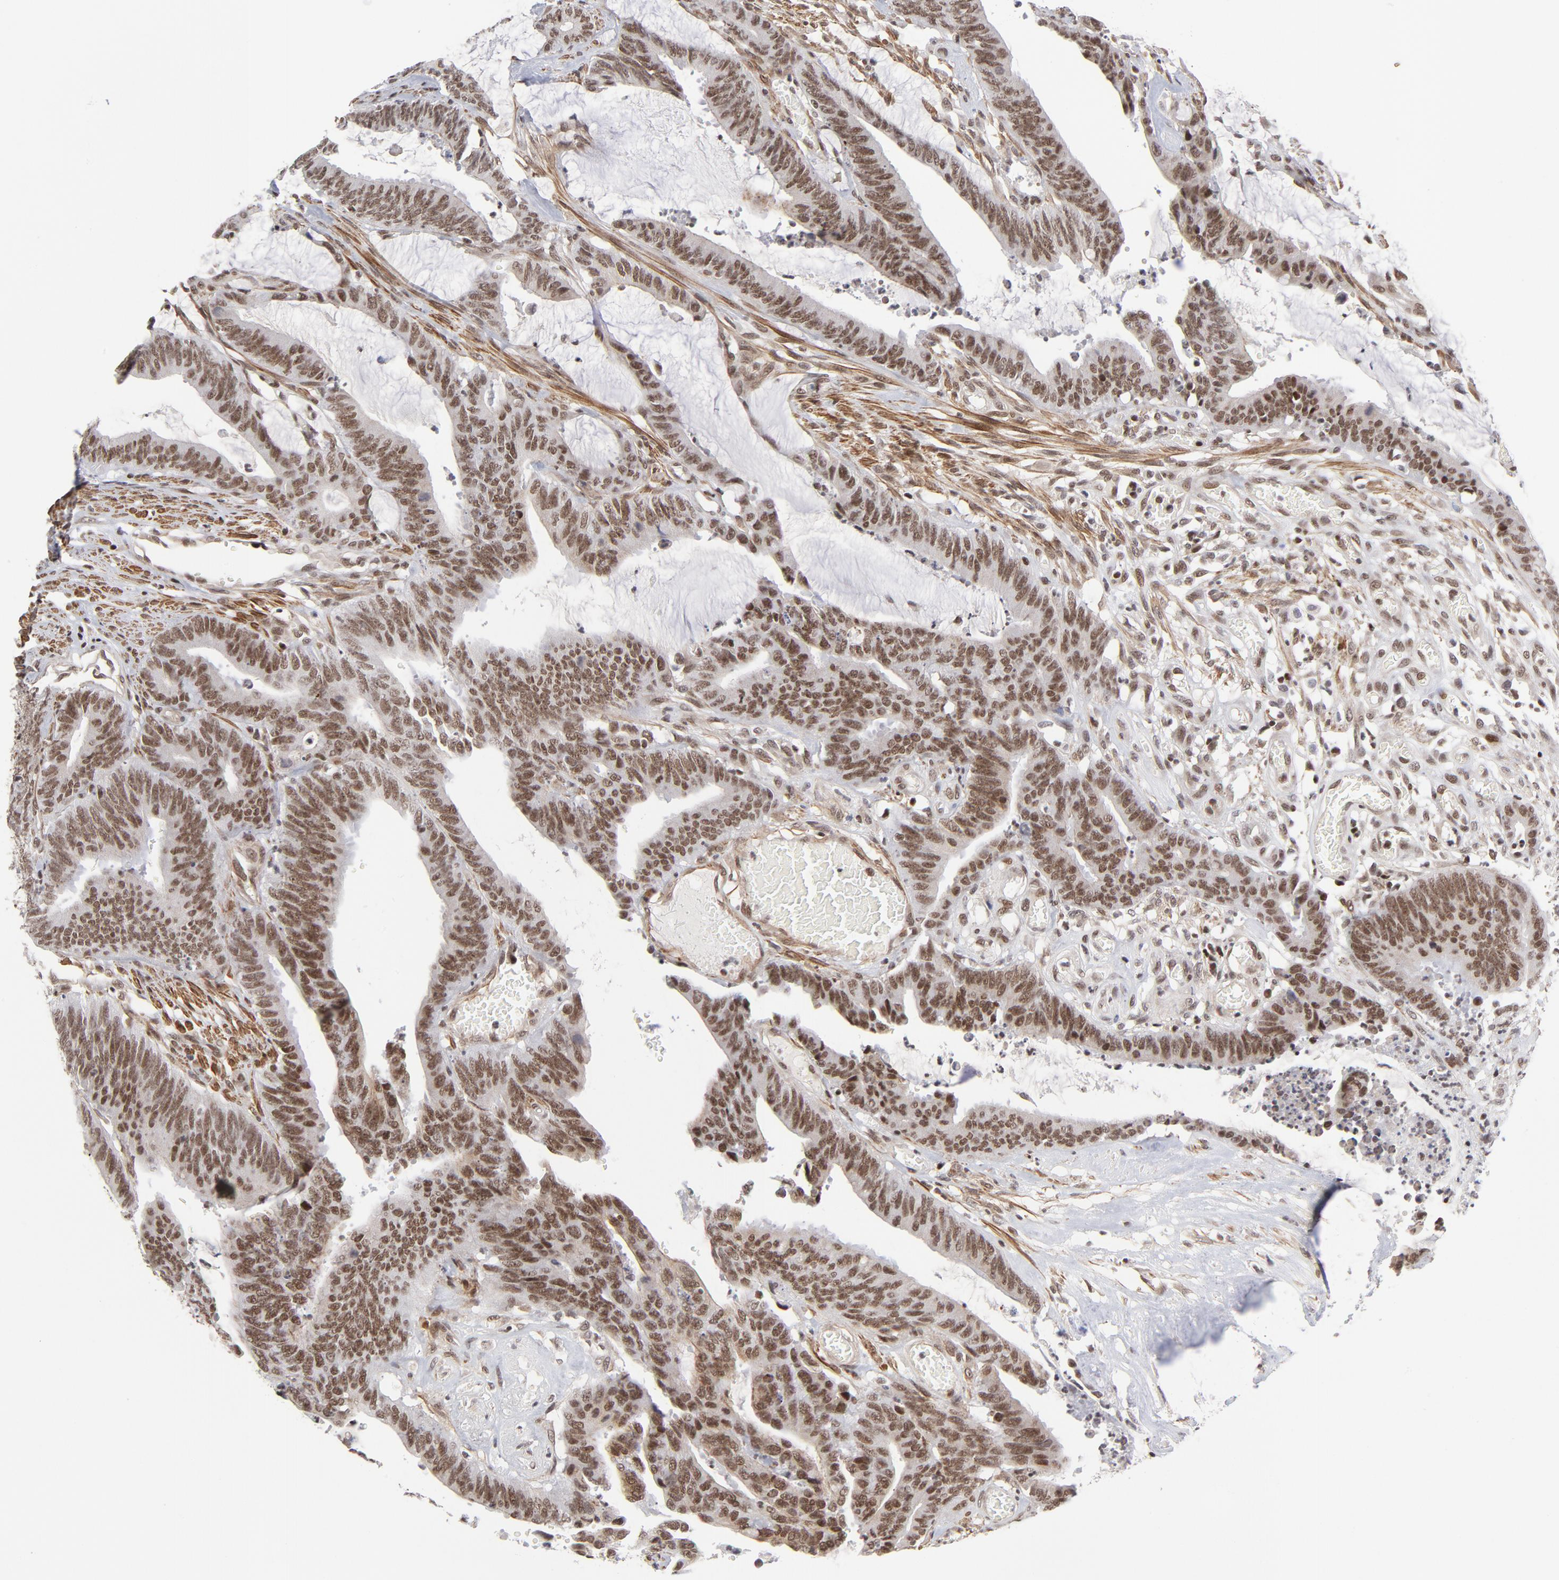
{"staining": {"intensity": "strong", "quantity": ">75%", "location": "nuclear"}, "tissue": "colorectal cancer", "cell_type": "Tumor cells", "image_type": "cancer", "snomed": [{"axis": "morphology", "description": "Adenocarcinoma, NOS"}, {"axis": "topography", "description": "Rectum"}], "caption": "The immunohistochemical stain shows strong nuclear expression in tumor cells of adenocarcinoma (colorectal) tissue. (DAB = brown stain, brightfield microscopy at high magnification).", "gene": "CTCF", "patient": {"sex": "female", "age": 66}}